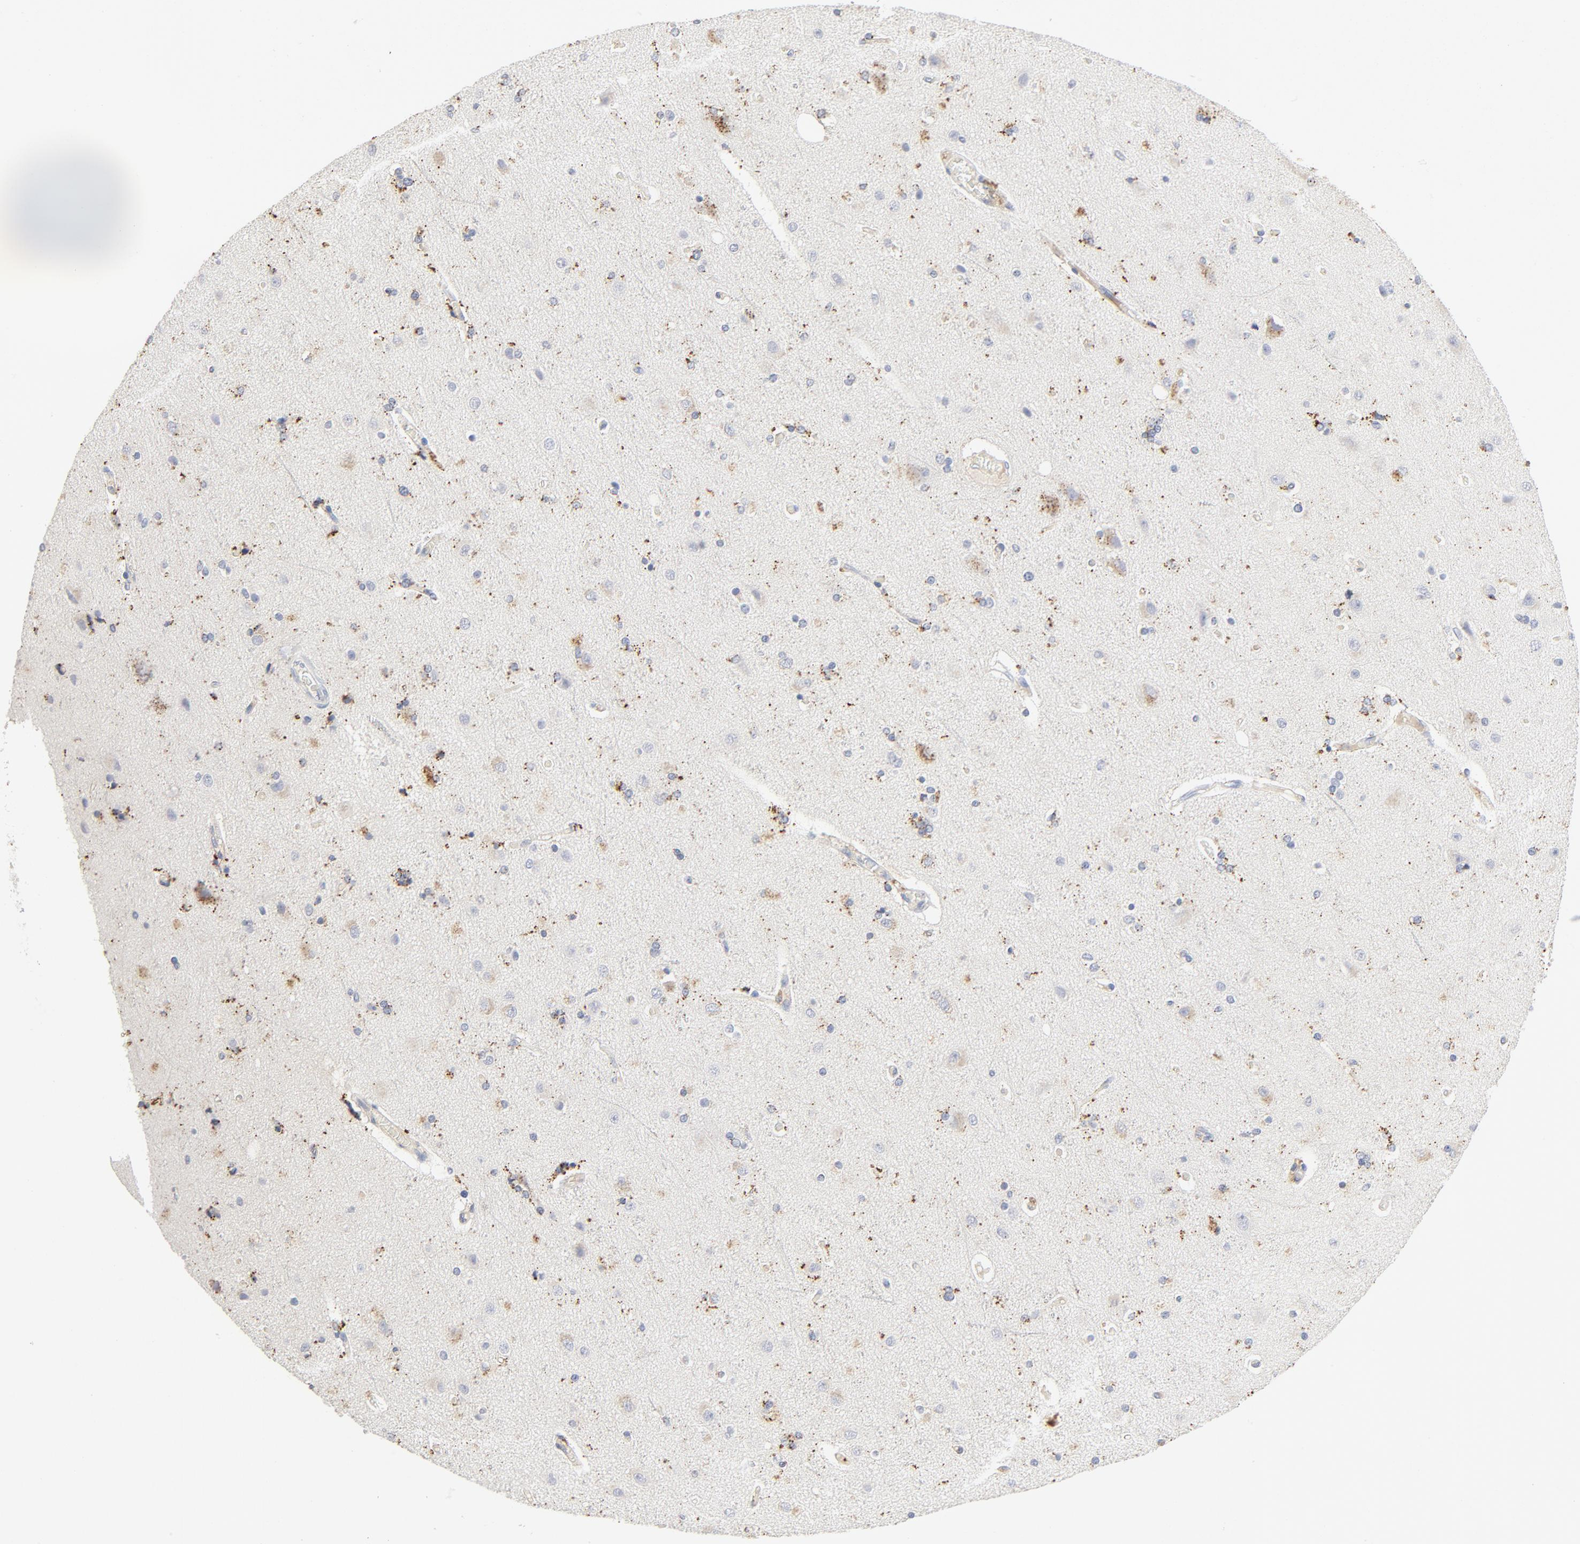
{"staining": {"intensity": "weak", "quantity": "25%-75%", "location": "cytoplasmic/membranous"}, "tissue": "cerebral cortex", "cell_type": "Endothelial cells", "image_type": "normal", "snomed": [{"axis": "morphology", "description": "Normal tissue, NOS"}, {"axis": "topography", "description": "Cerebral cortex"}], "caption": "A brown stain labels weak cytoplasmic/membranous staining of a protein in endothelial cells of benign human cerebral cortex.", "gene": "MAGEB17", "patient": {"sex": "female", "age": 54}}